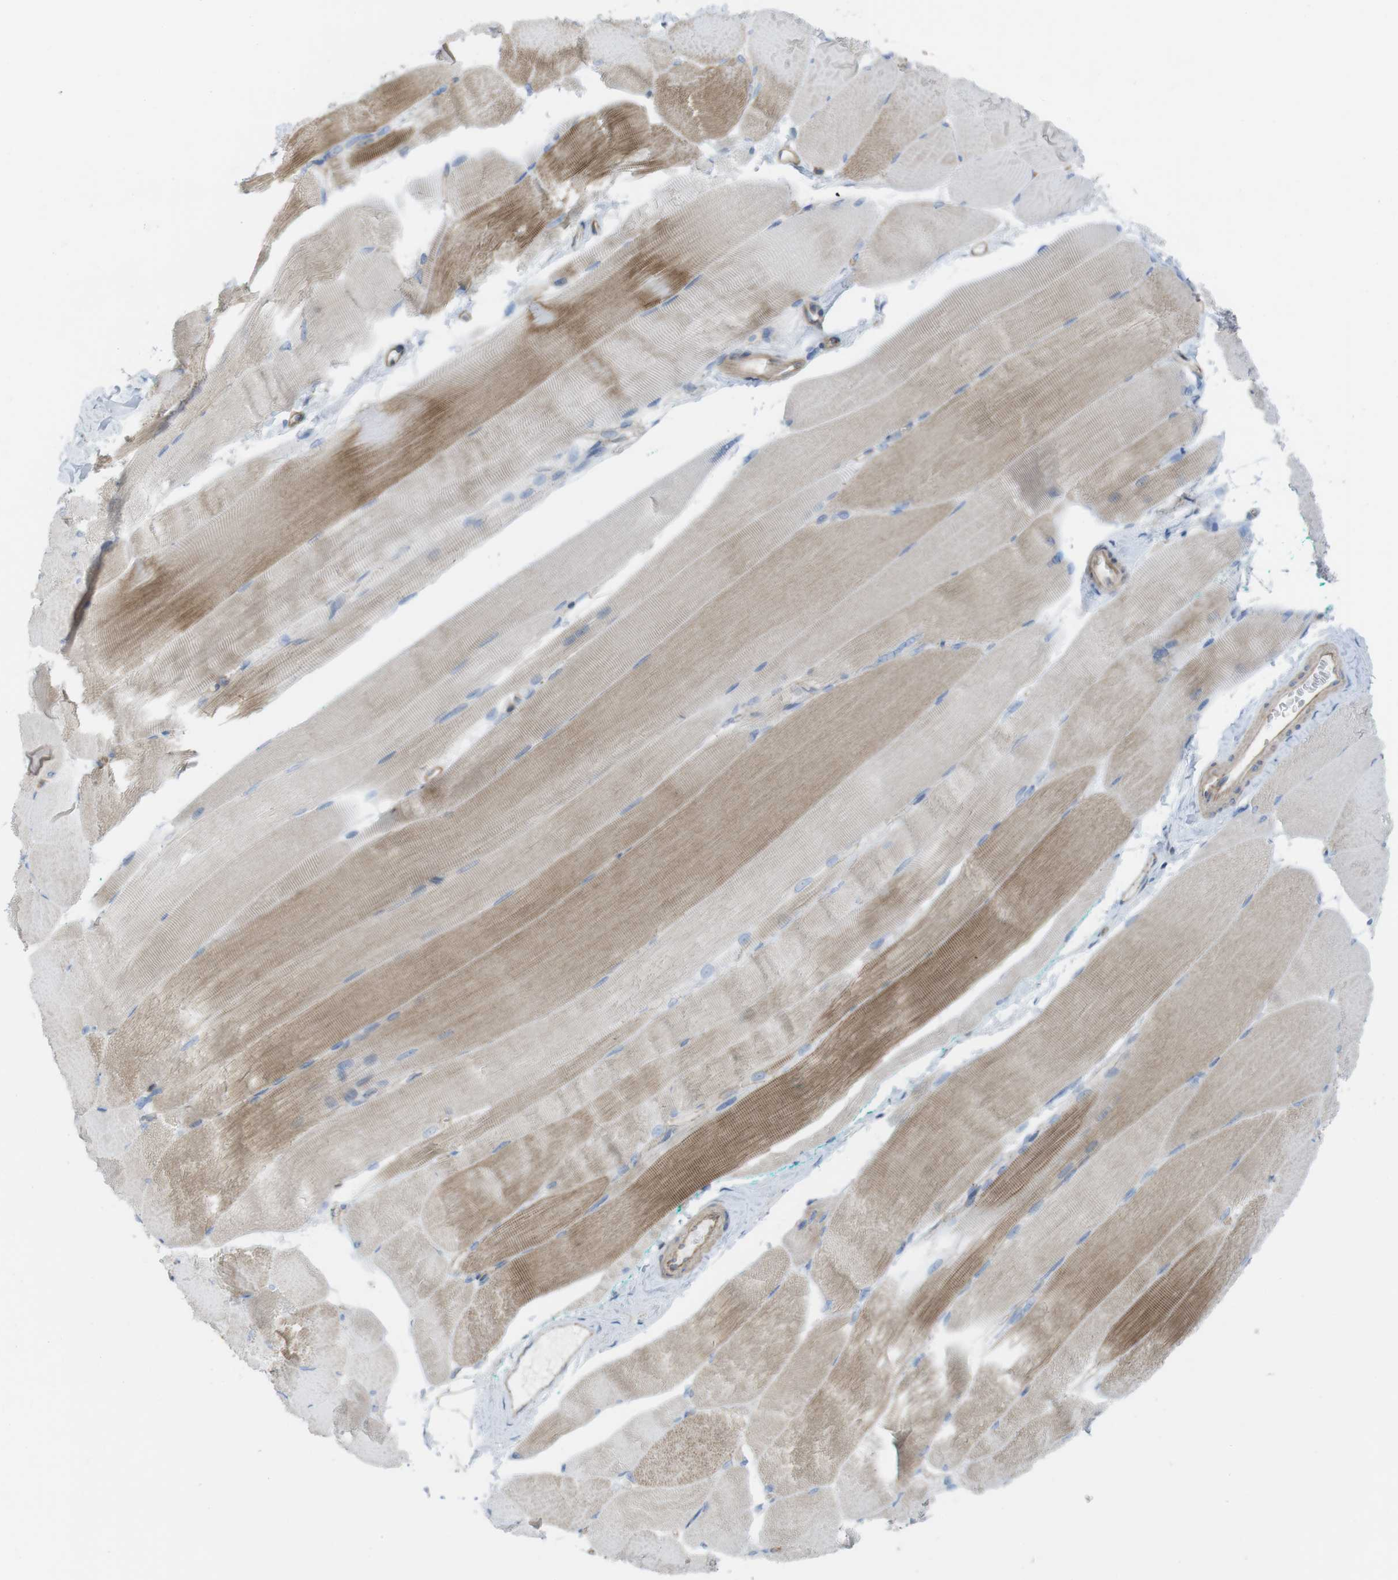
{"staining": {"intensity": "moderate", "quantity": ">75%", "location": "cytoplasmic/membranous"}, "tissue": "skeletal muscle", "cell_type": "Myocytes", "image_type": "normal", "snomed": [{"axis": "morphology", "description": "Normal tissue, NOS"}, {"axis": "morphology", "description": "Squamous cell carcinoma, NOS"}, {"axis": "topography", "description": "Skeletal muscle"}], "caption": "Immunohistochemical staining of benign human skeletal muscle exhibits medium levels of moderate cytoplasmic/membranous positivity in approximately >75% of myocytes.", "gene": "PREX2", "patient": {"sex": "male", "age": 51}}